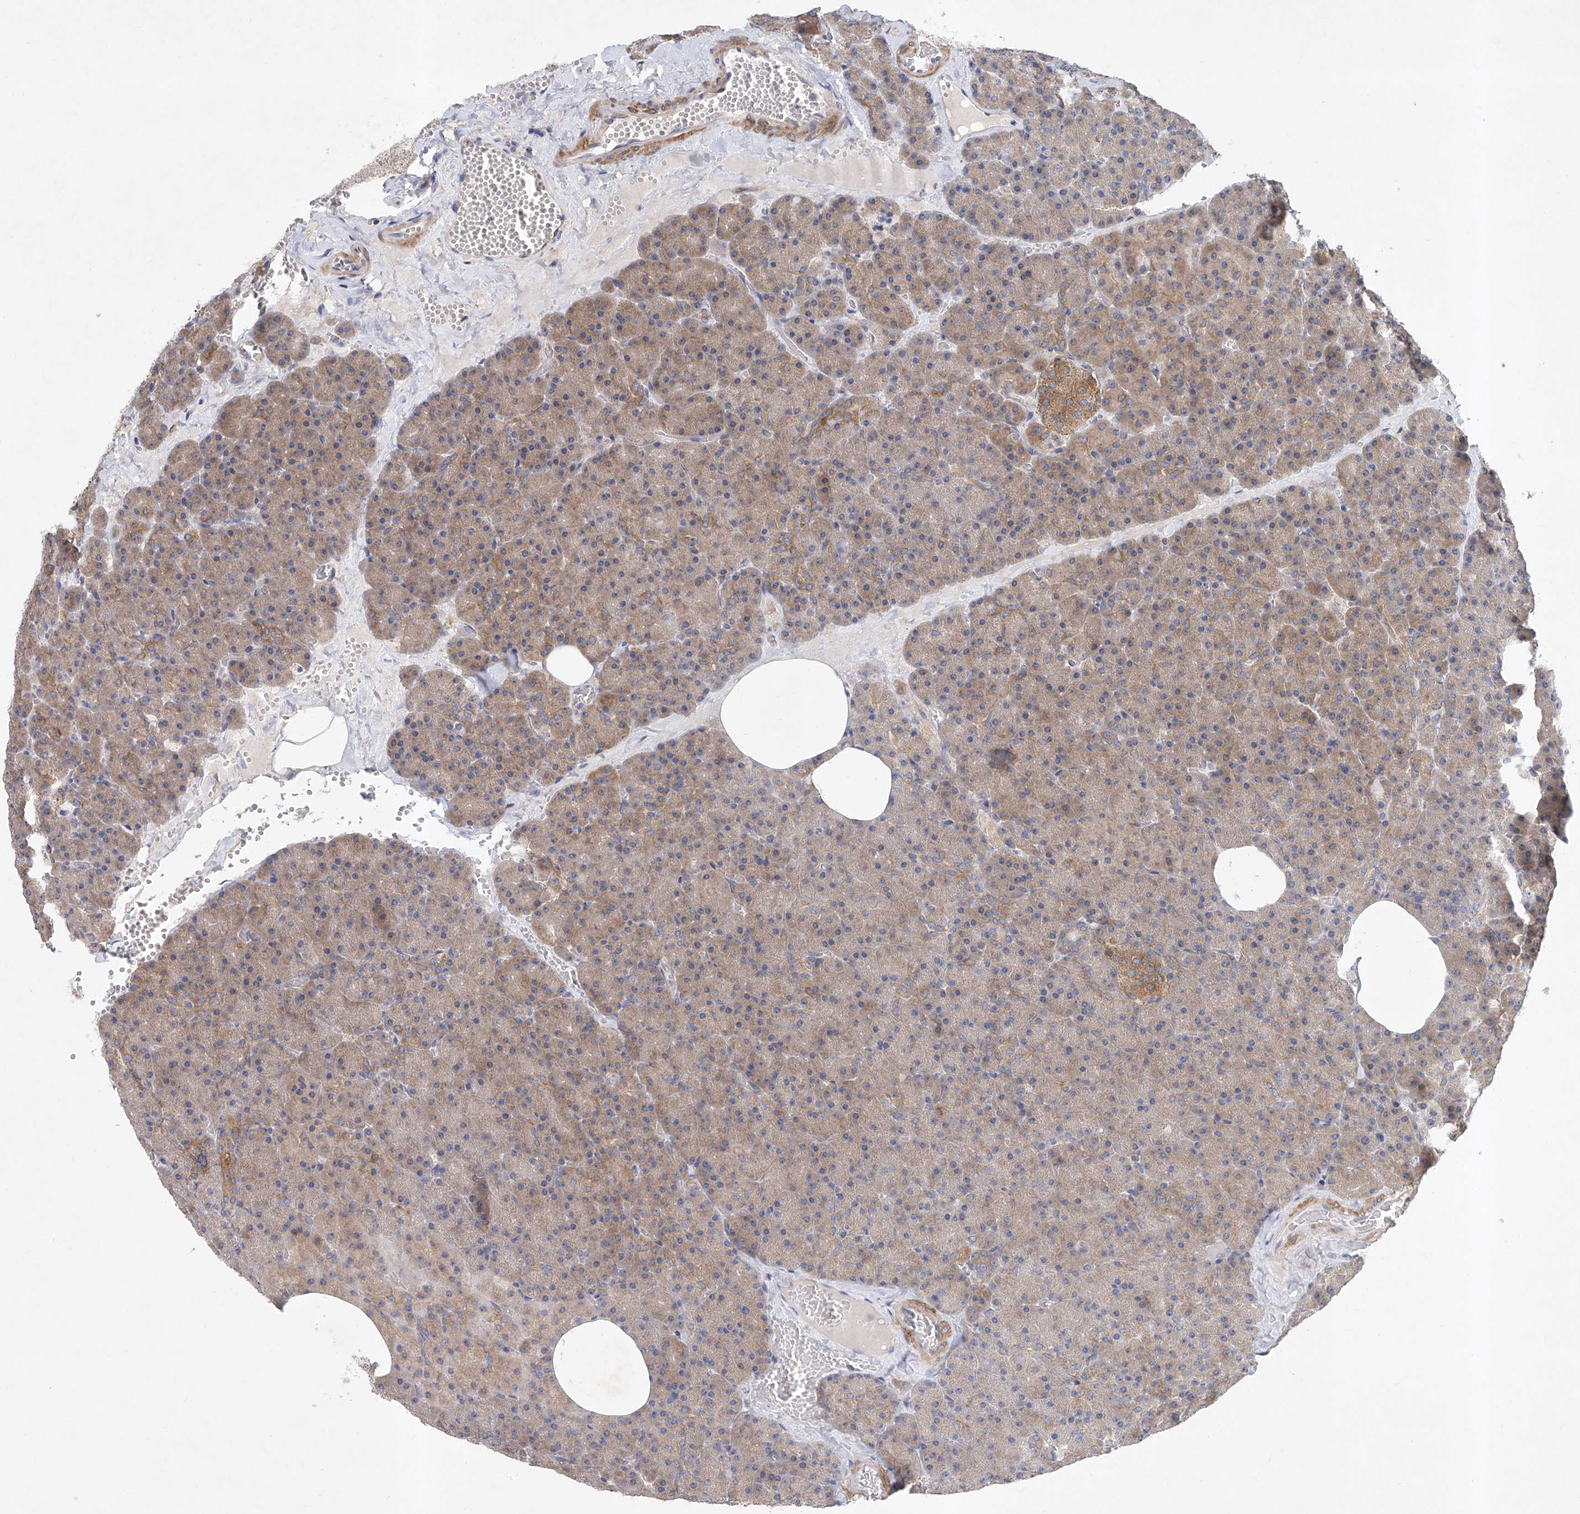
{"staining": {"intensity": "moderate", "quantity": "25%-75%", "location": "cytoplasmic/membranous"}, "tissue": "pancreas", "cell_type": "Exocrine glandular cells", "image_type": "normal", "snomed": [{"axis": "morphology", "description": "Normal tissue, NOS"}, {"axis": "morphology", "description": "Carcinoid, malignant, NOS"}, {"axis": "topography", "description": "Pancreas"}], "caption": "Exocrine glandular cells exhibit medium levels of moderate cytoplasmic/membranous expression in approximately 25%-75% of cells in benign human pancreas. (IHC, brightfield microscopy, high magnification).", "gene": "CARMIL1", "patient": {"sex": "female", "age": 35}}